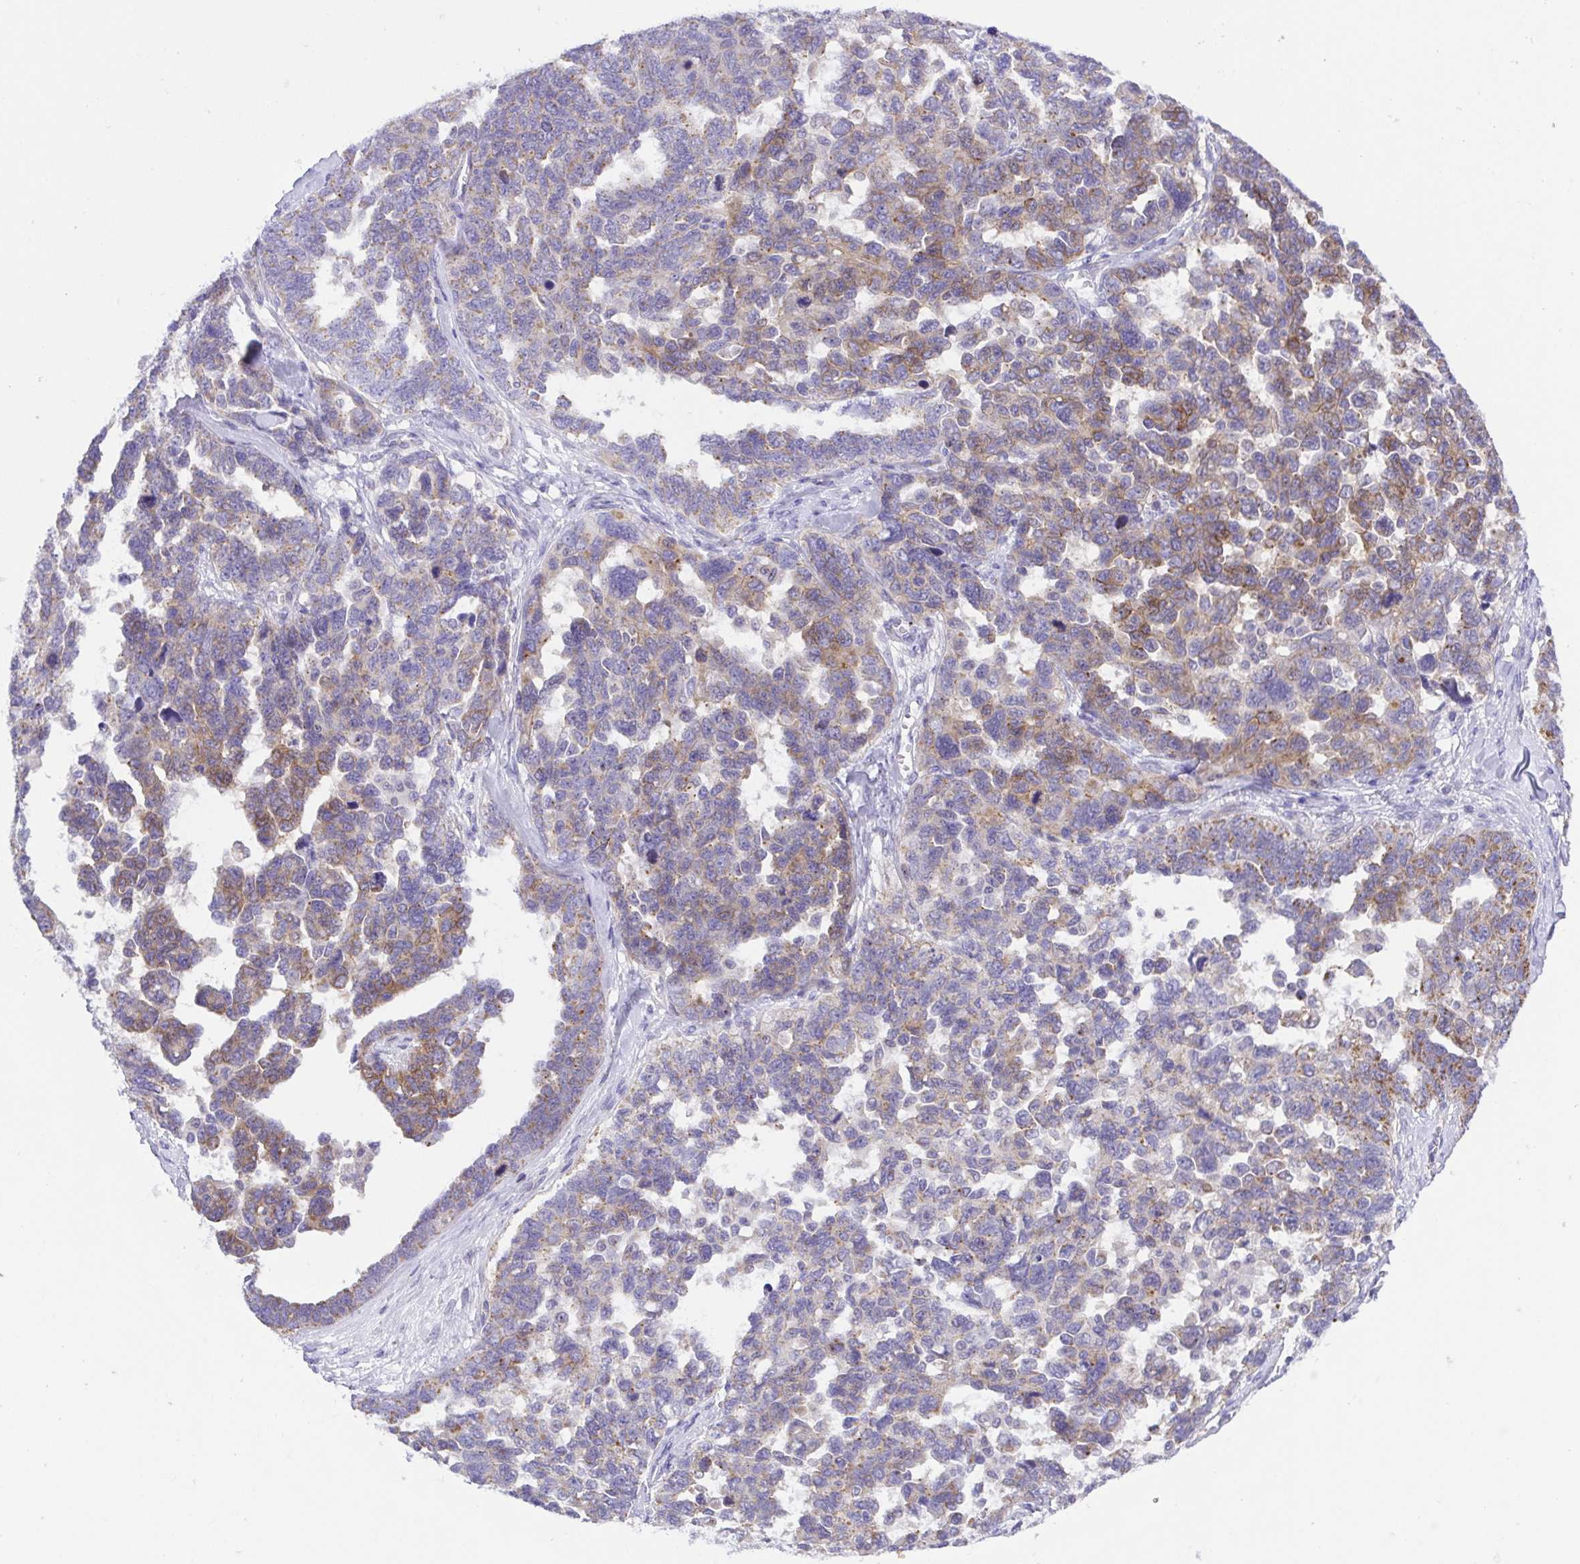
{"staining": {"intensity": "weak", "quantity": "25%-75%", "location": "cytoplasmic/membranous"}, "tissue": "ovarian cancer", "cell_type": "Tumor cells", "image_type": "cancer", "snomed": [{"axis": "morphology", "description": "Cystadenocarcinoma, serous, NOS"}, {"axis": "topography", "description": "Ovary"}], "caption": "Immunohistochemical staining of ovarian cancer (serous cystadenocarcinoma) shows low levels of weak cytoplasmic/membranous protein expression in approximately 25%-75% of tumor cells. The protein is shown in brown color, while the nuclei are stained blue.", "gene": "SLC13A1", "patient": {"sex": "female", "age": 69}}